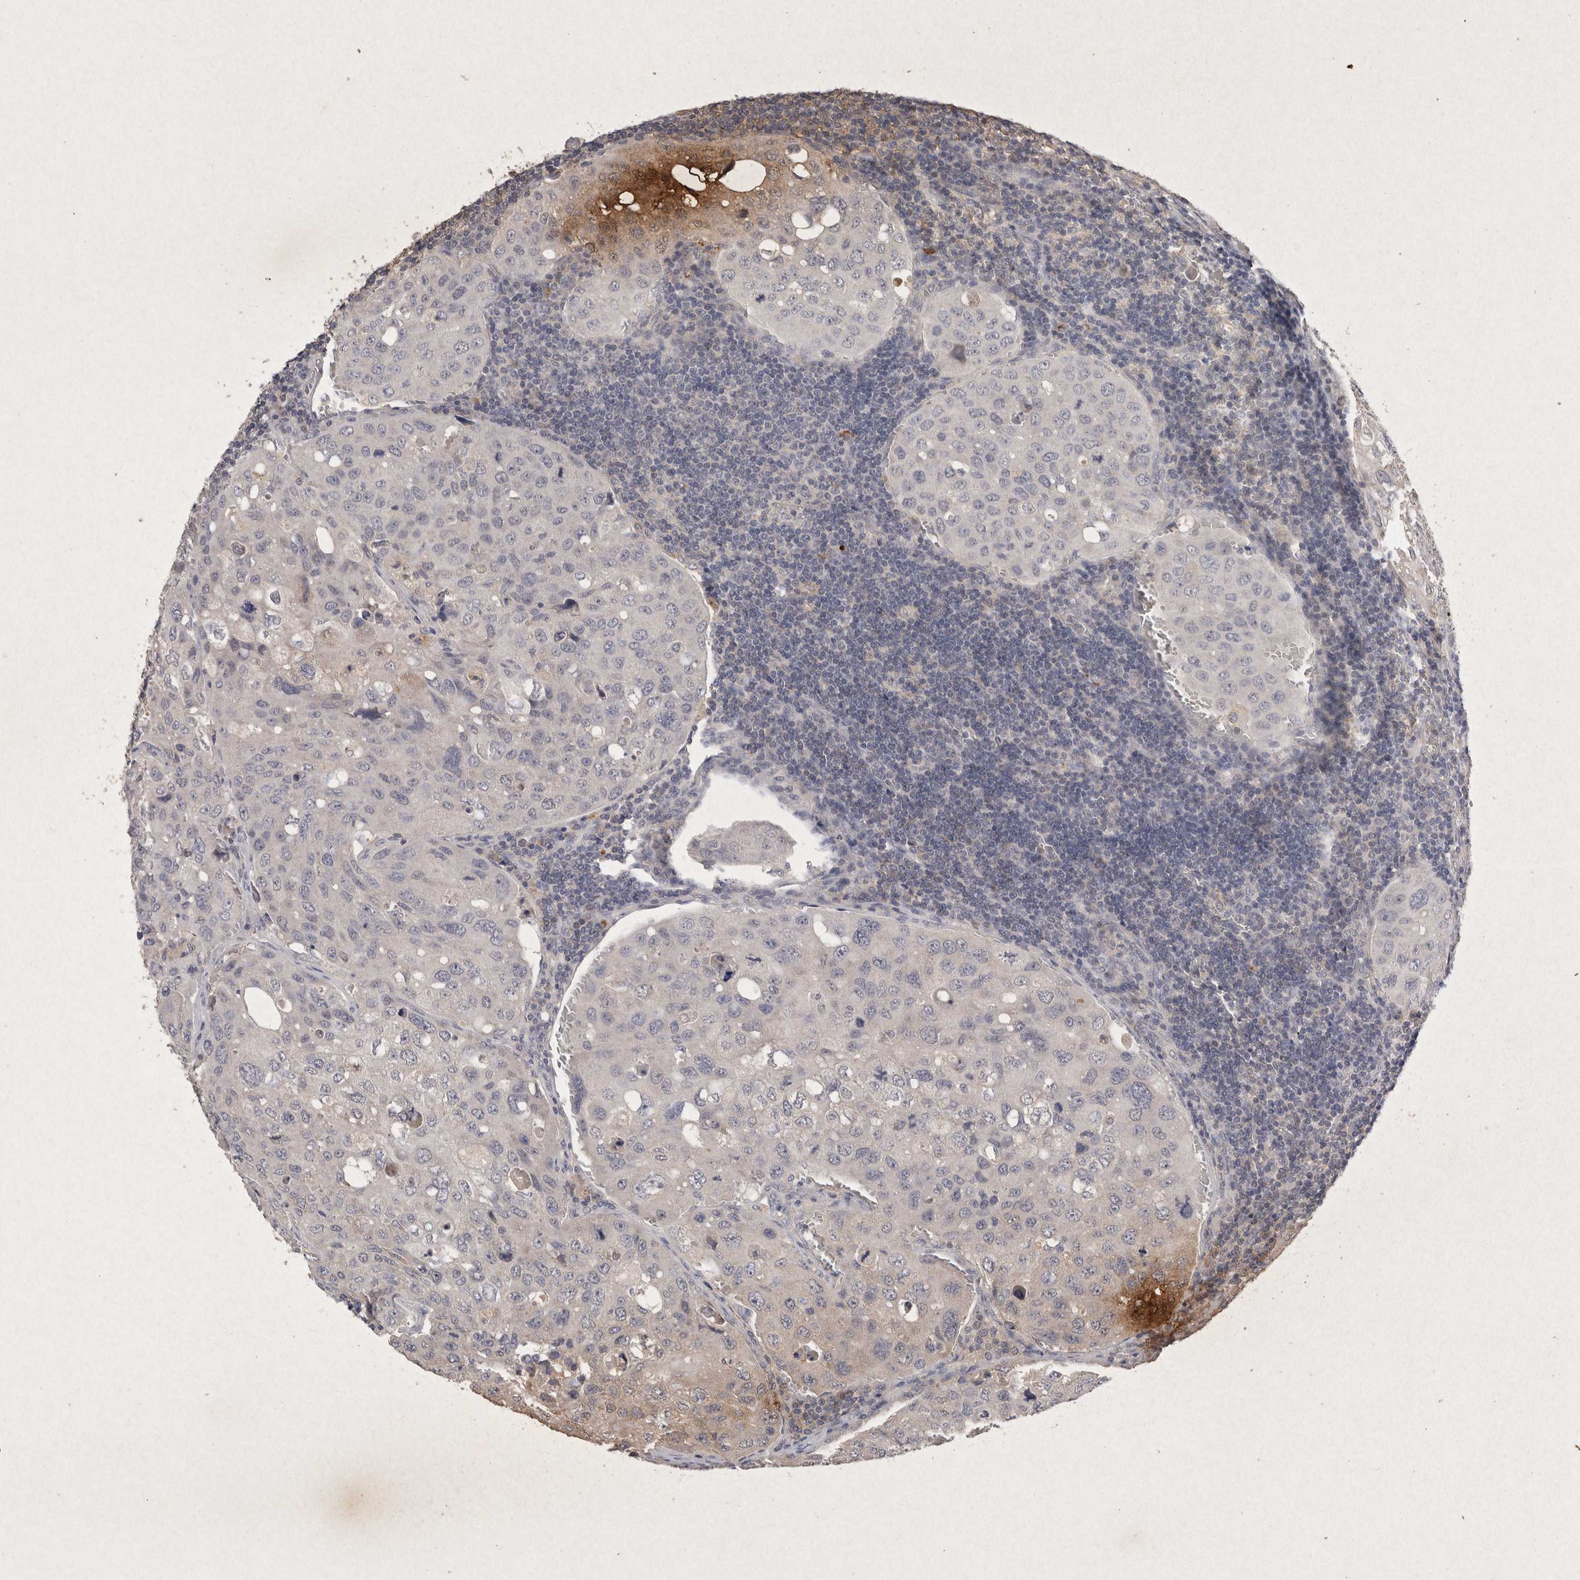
{"staining": {"intensity": "moderate", "quantity": "<25%", "location": "cytoplasmic/membranous"}, "tissue": "urothelial cancer", "cell_type": "Tumor cells", "image_type": "cancer", "snomed": [{"axis": "morphology", "description": "Urothelial carcinoma, High grade"}, {"axis": "topography", "description": "Lymph node"}, {"axis": "topography", "description": "Urinary bladder"}], "caption": "A low amount of moderate cytoplasmic/membranous expression is seen in about <25% of tumor cells in urothelial cancer tissue.", "gene": "RASSF3", "patient": {"sex": "male", "age": 51}}